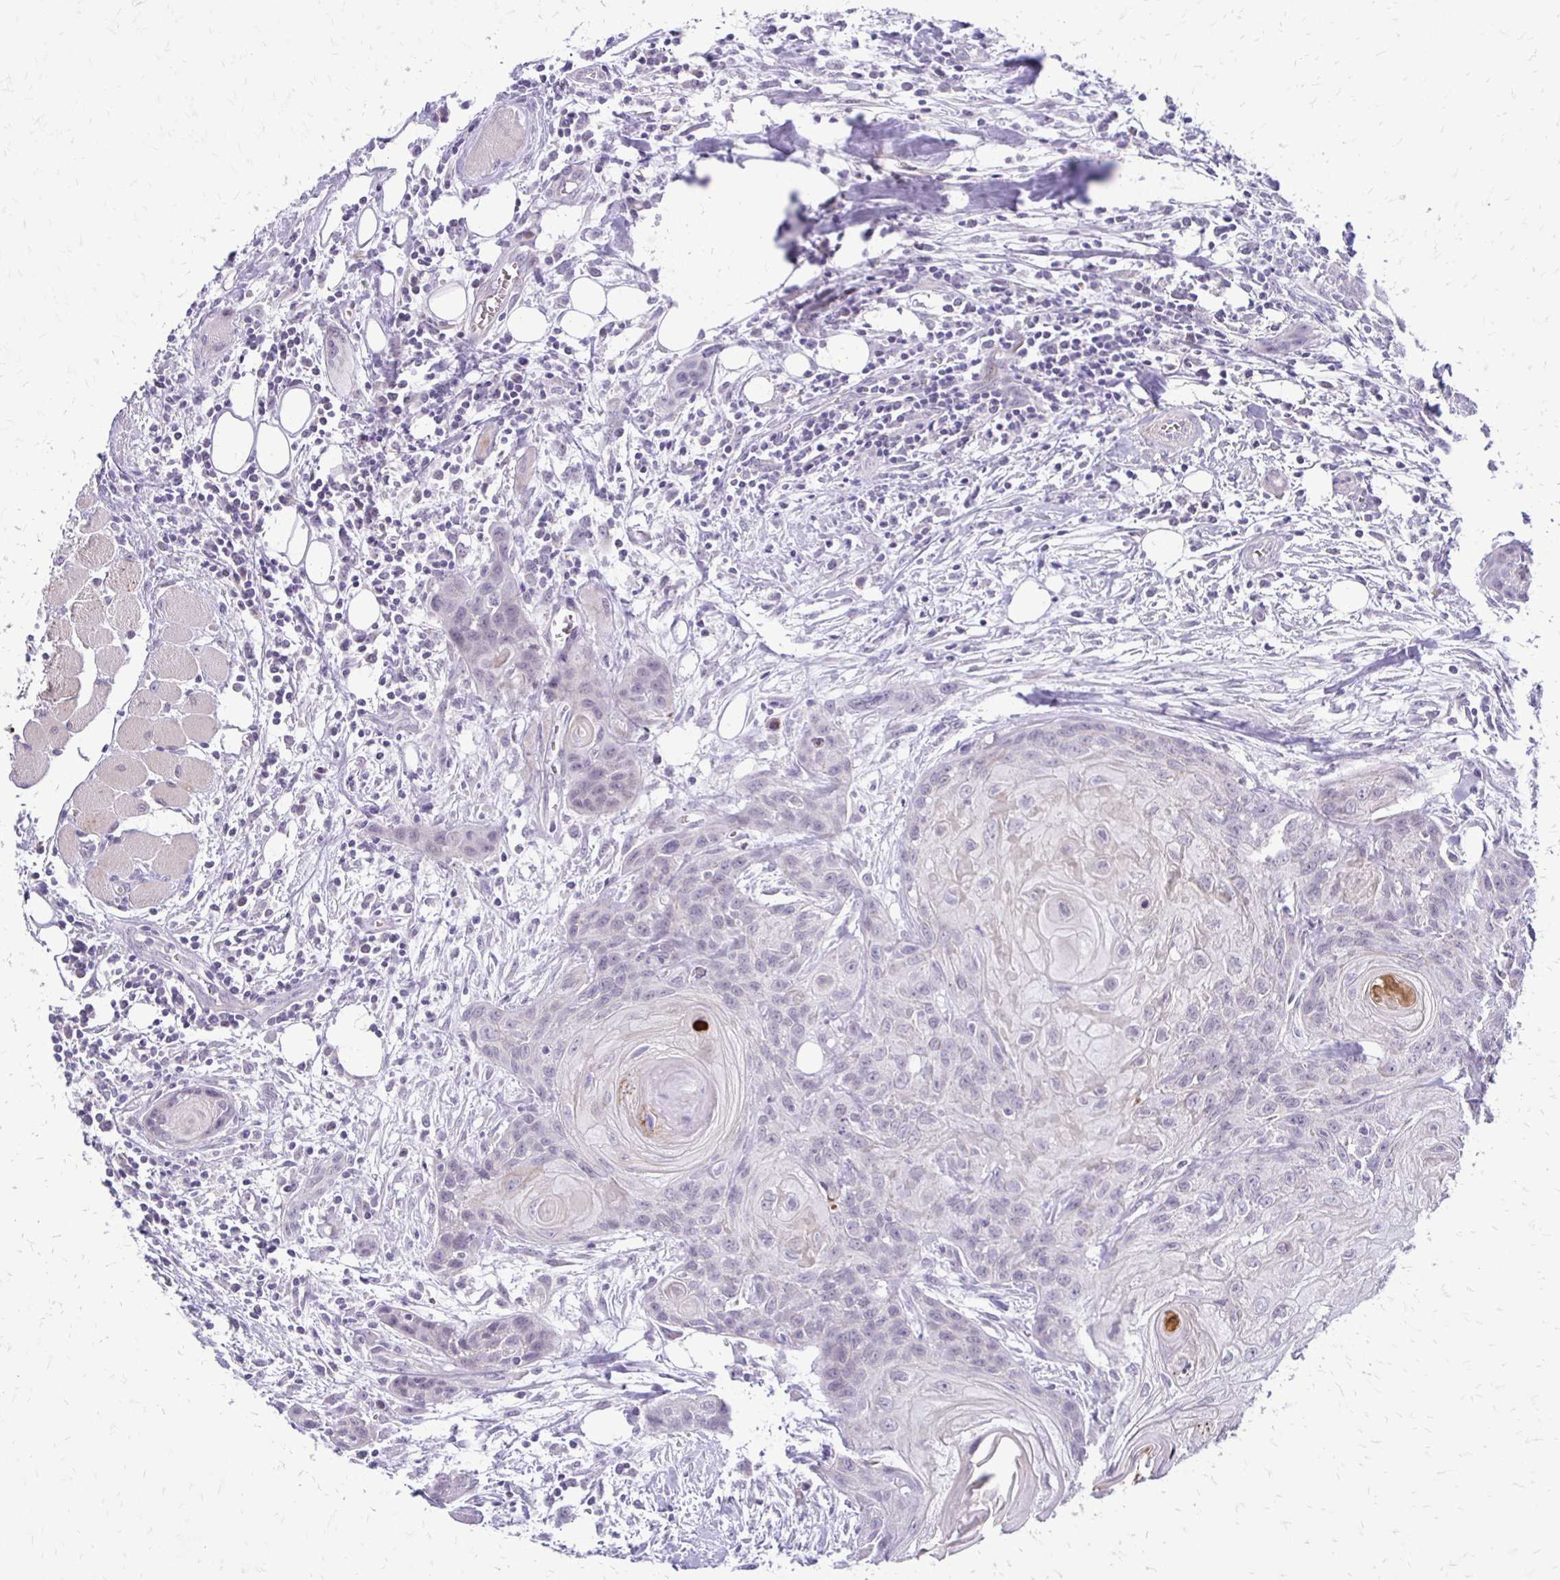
{"staining": {"intensity": "negative", "quantity": "none", "location": "none"}, "tissue": "head and neck cancer", "cell_type": "Tumor cells", "image_type": "cancer", "snomed": [{"axis": "morphology", "description": "Squamous cell carcinoma, NOS"}, {"axis": "topography", "description": "Oral tissue"}, {"axis": "topography", "description": "Head-Neck"}], "caption": "High power microscopy image of an IHC image of squamous cell carcinoma (head and neck), revealing no significant expression in tumor cells. (DAB (3,3'-diaminobenzidine) IHC with hematoxylin counter stain).", "gene": "EPYC", "patient": {"sex": "male", "age": 58}}